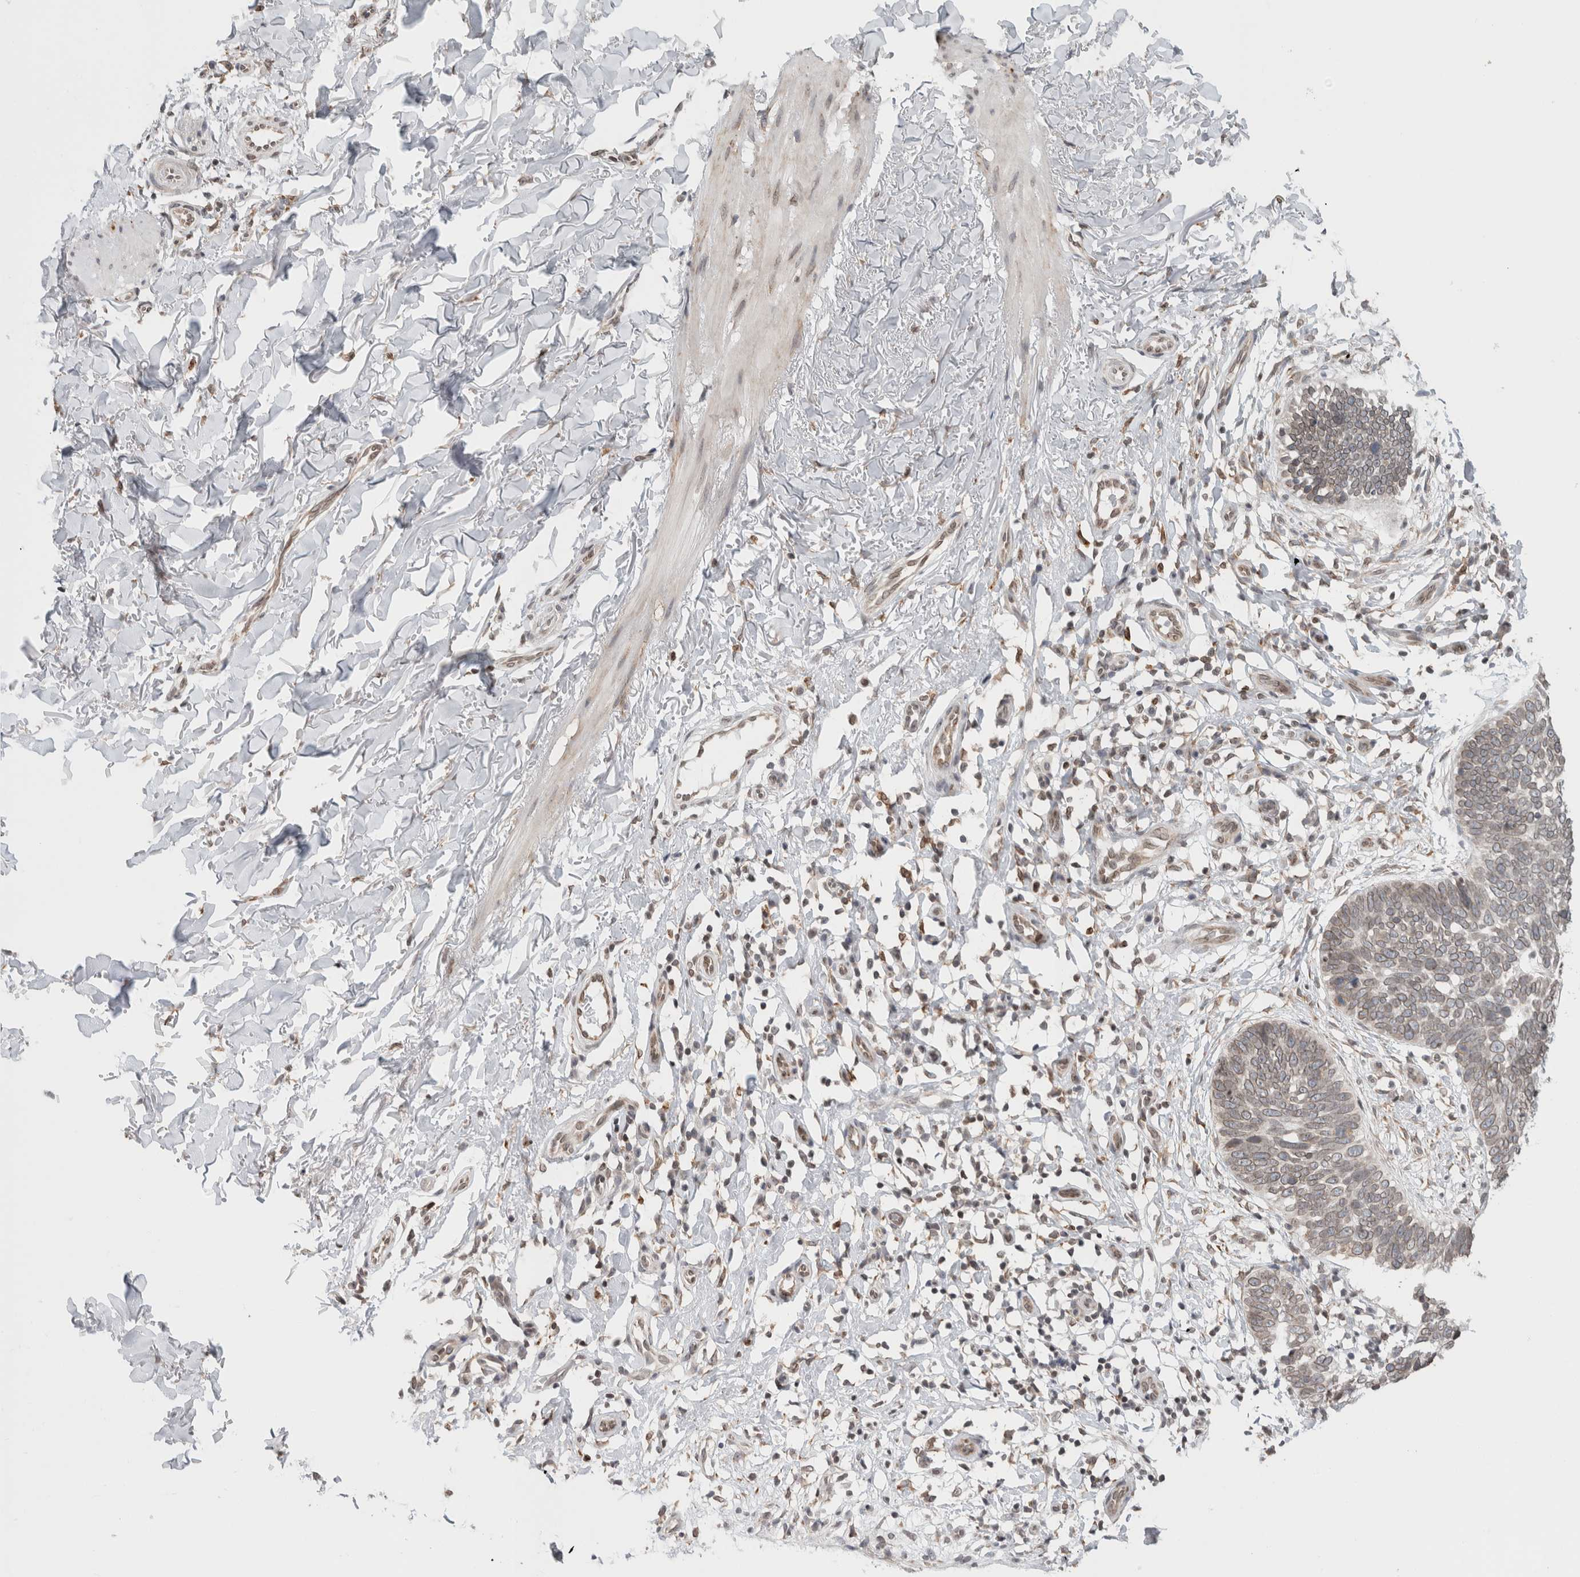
{"staining": {"intensity": "weak", "quantity": "<25%", "location": "cytoplasmic/membranous,nuclear"}, "tissue": "skin cancer", "cell_type": "Tumor cells", "image_type": "cancer", "snomed": [{"axis": "morphology", "description": "Normal tissue, NOS"}, {"axis": "morphology", "description": "Basal cell carcinoma"}, {"axis": "topography", "description": "Skin"}], "caption": "Tumor cells are negative for protein expression in human skin cancer (basal cell carcinoma).", "gene": "RBMX2", "patient": {"sex": "male", "age": 77}}